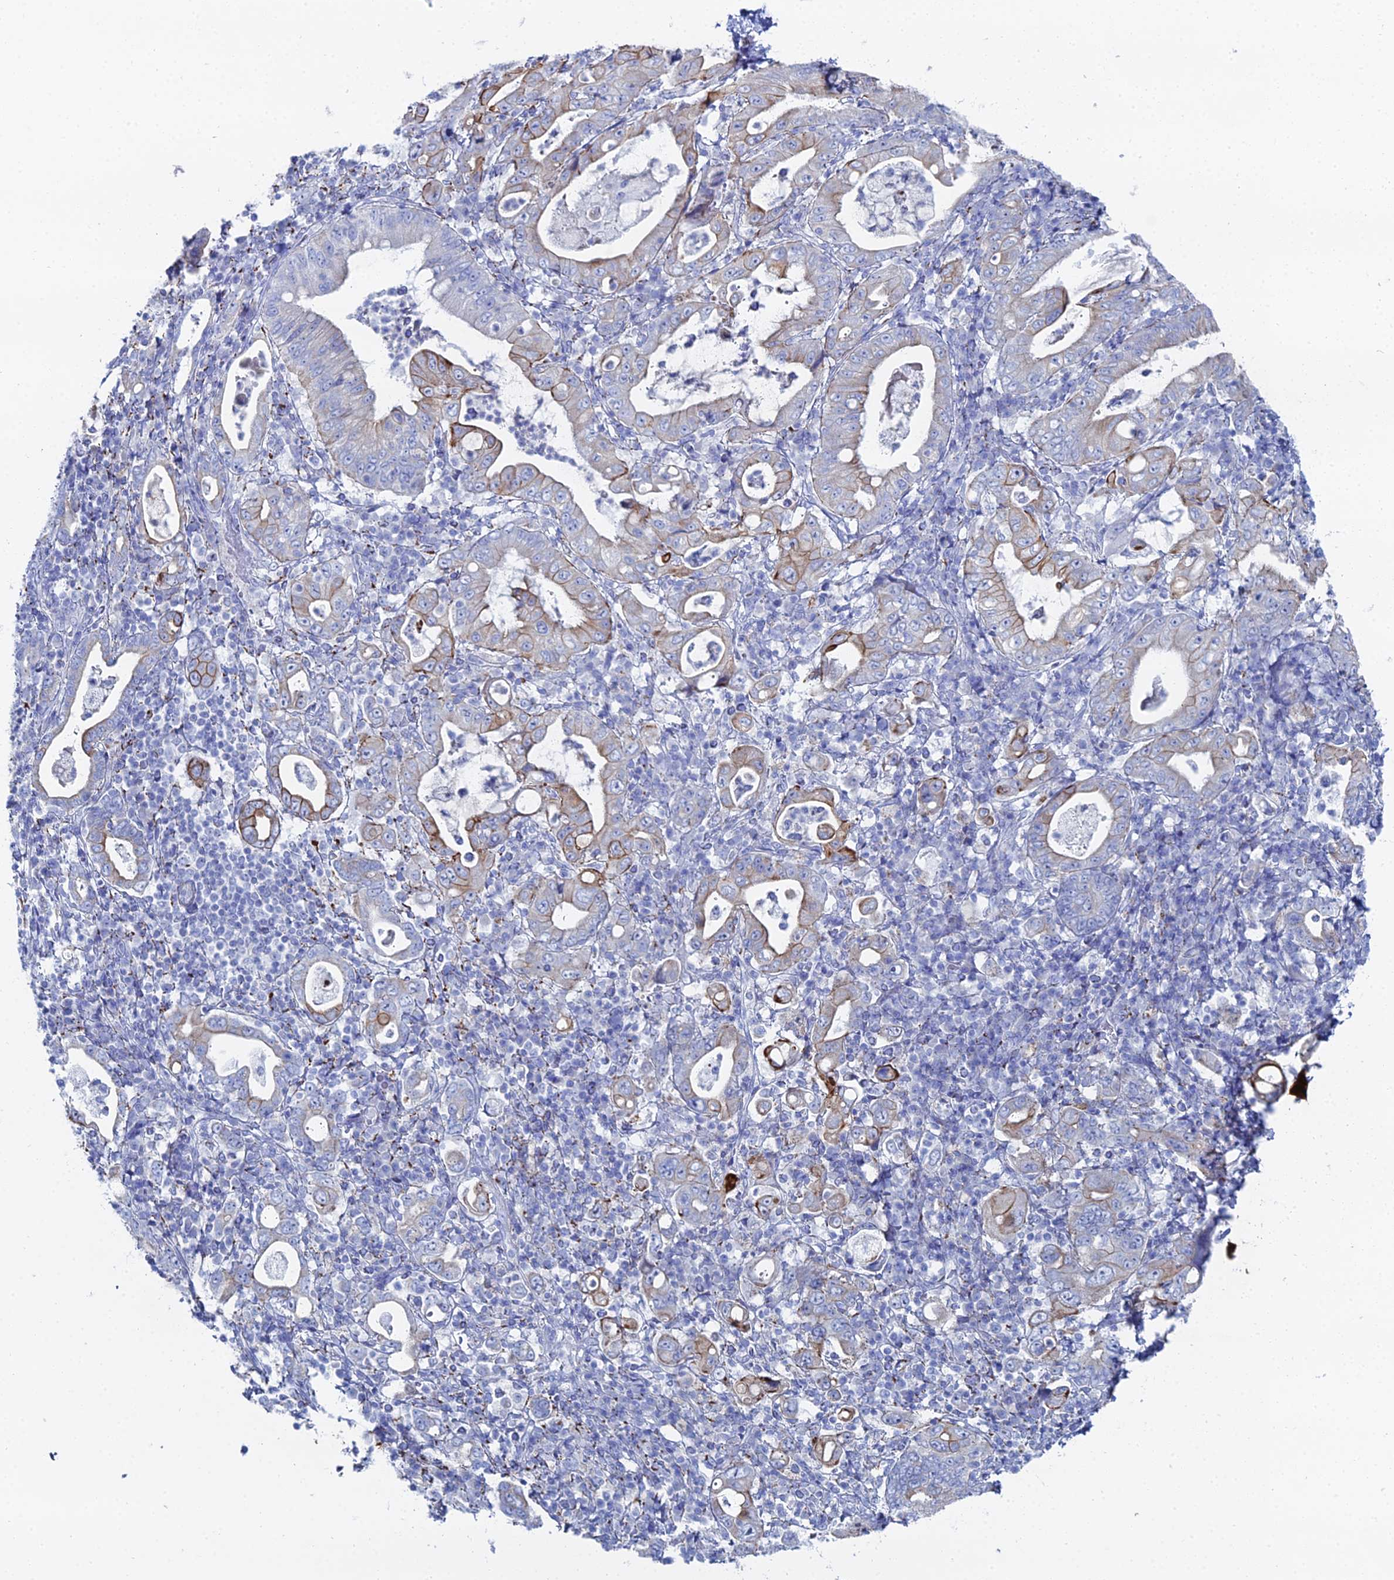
{"staining": {"intensity": "moderate", "quantity": "<25%", "location": "cytoplasmic/membranous"}, "tissue": "stomach cancer", "cell_type": "Tumor cells", "image_type": "cancer", "snomed": [{"axis": "morphology", "description": "Normal tissue, NOS"}, {"axis": "morphology", "description": "Adenocarcinoma, NOS"}, {"axis": "topography", "description": "Esophagus"}, {"axis": "topography", "description": "Stomach, upper"}, {"axis": "topography", "description": "Peripheral nerve tissue"}], "caption": "This photomicrograph reveals IHC staining of stomach adenocarcinoma, with low moderate cytoplasmic/membranous expression in about <25% of tumor cells.", "gene": "DHX34", "patient": {"sex": "male", "age": 62}}